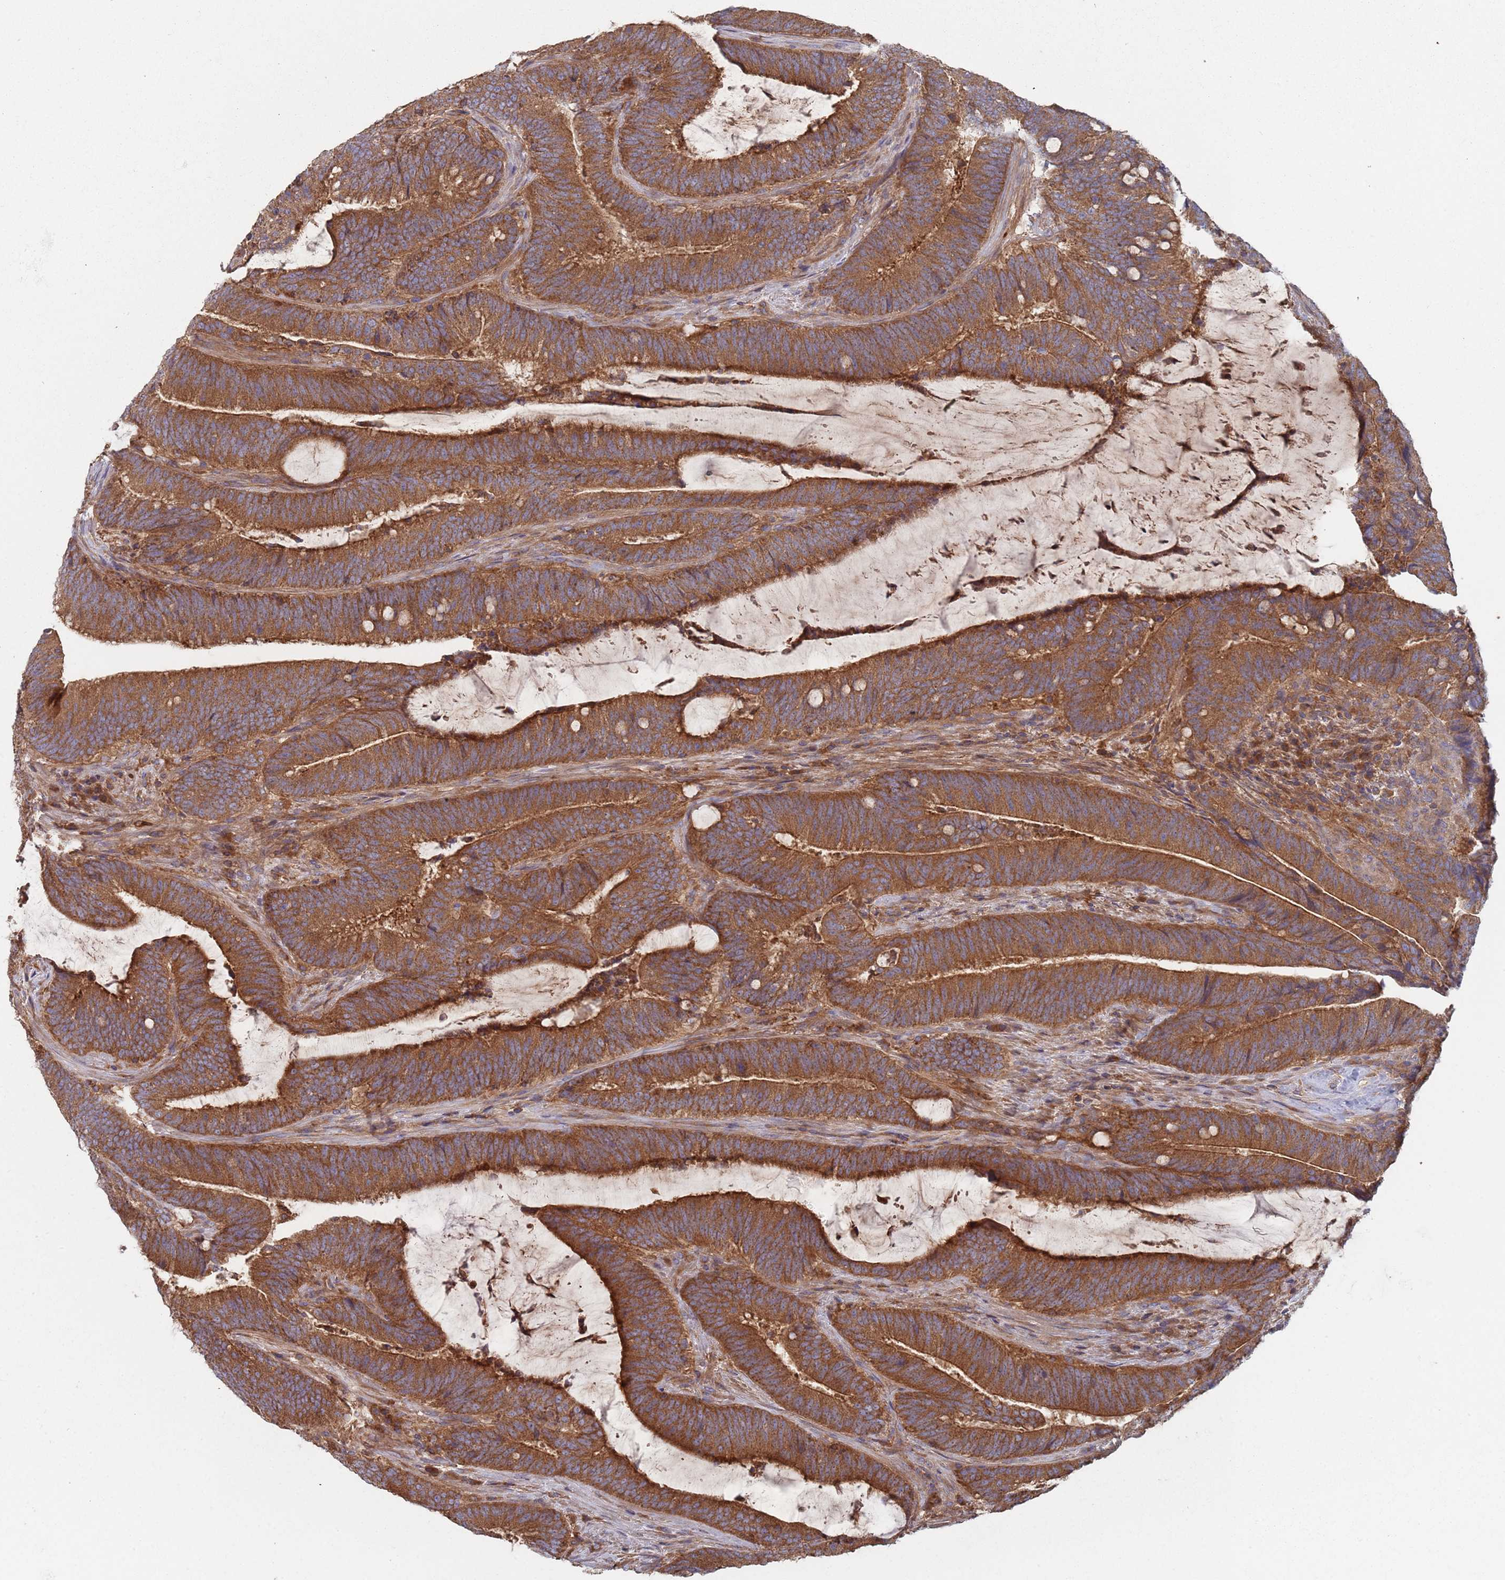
{"staining": {"intensity": "strong", "quantity": ">75%", "location": "cytoplasmic/membranous"}, "tissue": "colorectal cancer", "cell_type": "Tumor cells", "image_type": "cancer", "snomed": [{"axis": "morphology", "description": "Adenocarcinoma, NOS"}, {"axis": "topography", "description": "Colon"}], "caption": "Brown immunohistochemical staining in colorectal cancer displays strong cytoplasmic/membranous expression in about >75% of tumor cells.", "gene": "GDI2", "patient": {"sex": "female", "age": 43}}